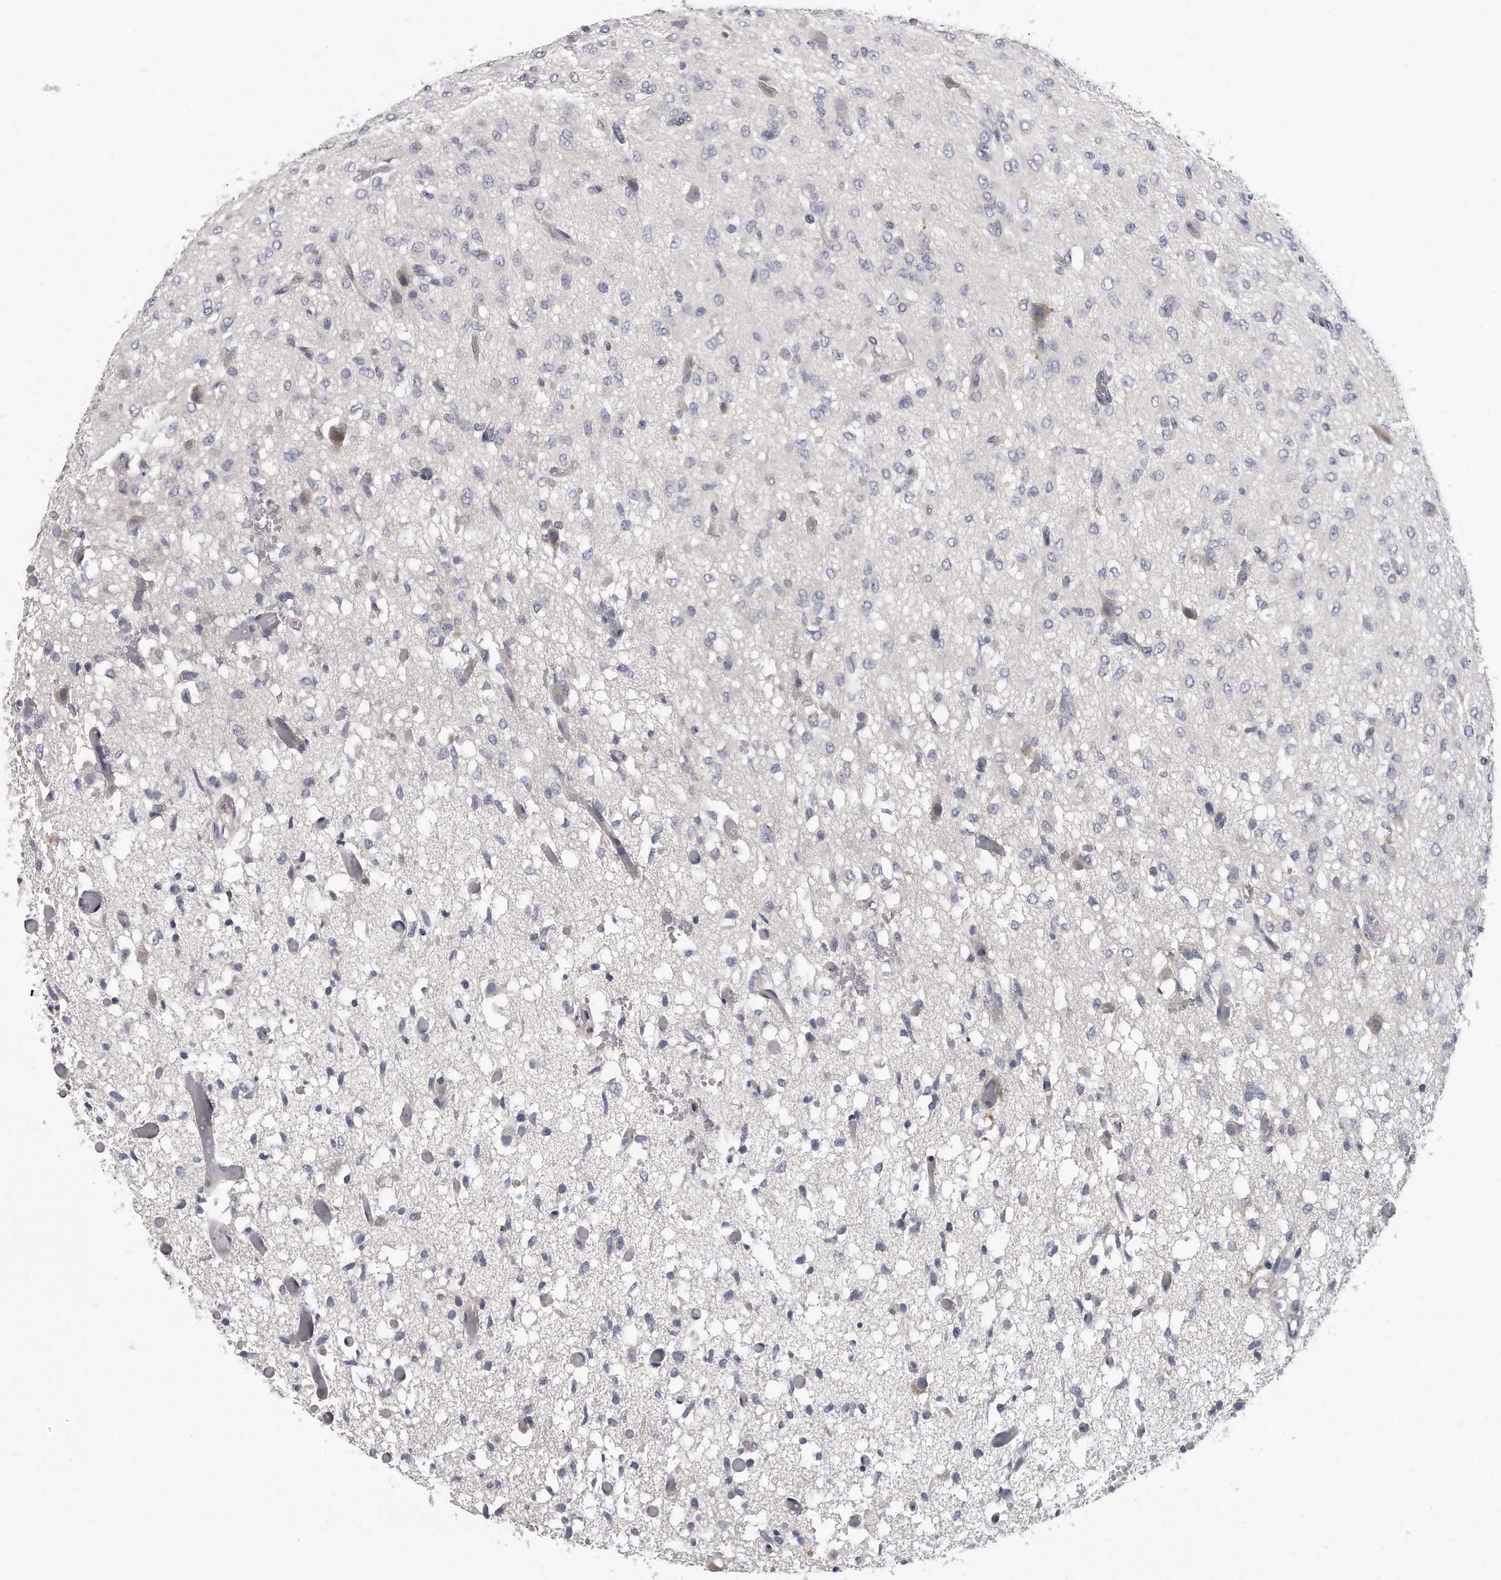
{"staining": {"intensity": "negative", "quantity": "none", "location": "none"}, "tissue": "glioma", "cell_type": "Tumor cells", "image_type": "cancer", "snomed": [{"axis": "morphology", "description": "Glioma, malignant, High grade"}, {"axis": "topography", "description": "Brain"}], "caption": "IHC of glioma reveals no expression in tumor cells. (DAB IHC visualized using brightfield microscopy, high magnification).", "gene": "PLEKHA6", "patient": {"sex": "female", "age": 59}}